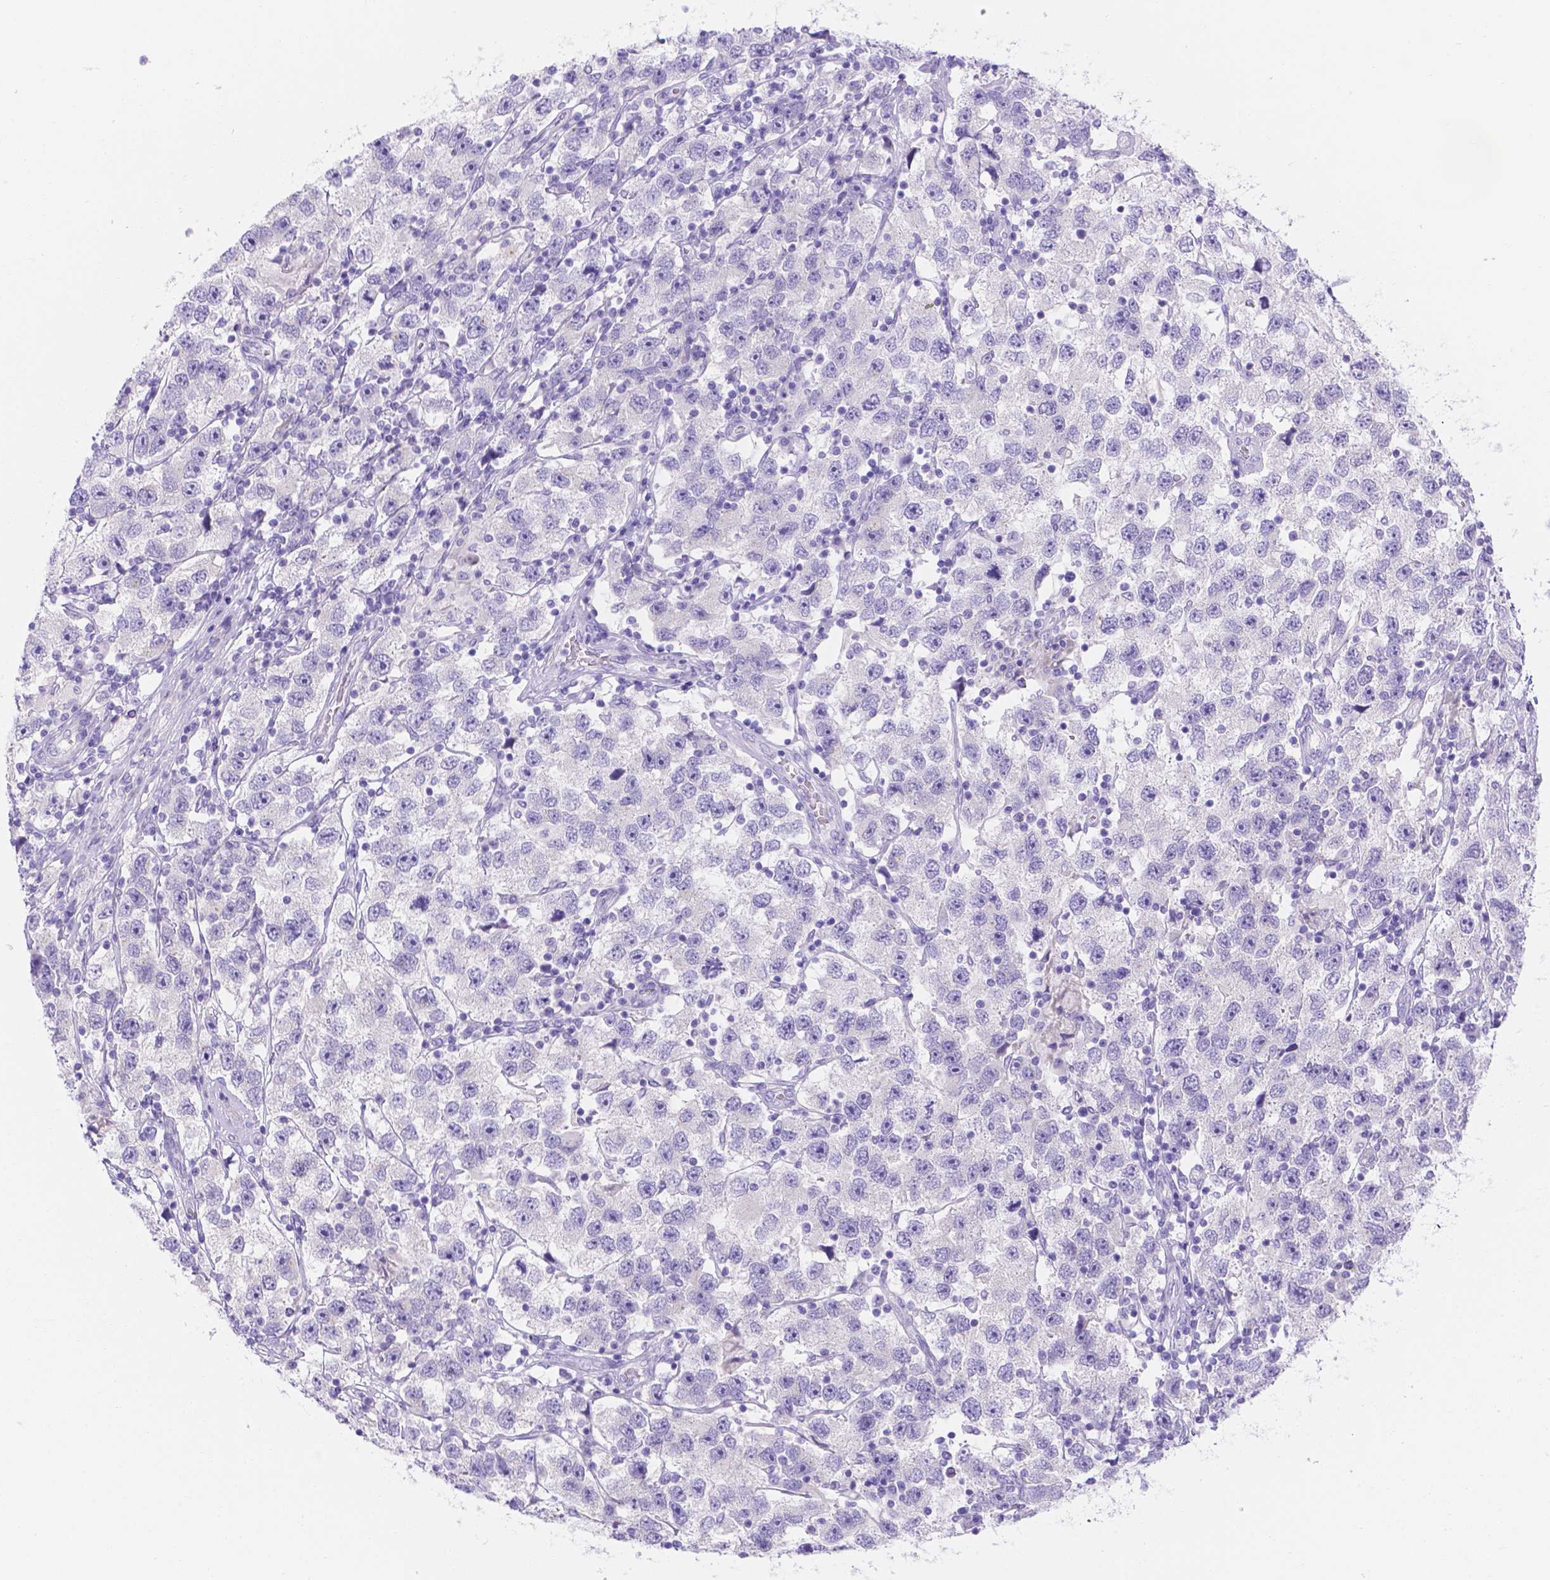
{"staining": {"intensity": "negative", "quantity": "none", "location": "none"}, "tissue": "testis cancer", "cell_type": "Tumor cells", "image_type": "cancer", "snomed": [{"axis": "morphology", "description": "Seminoma, NOS"}, {"axis": "topography", "description": "Testis"}], "caption": "Immunohistochemistry histopathology image of neoplastic tissue: human testis cancer stained with DAB (3,3'-diaminobenzidine) displays no significant protein expression in tumor cells.", "gene": "MLN", "patient": {"sex": "male", "age": 26}}